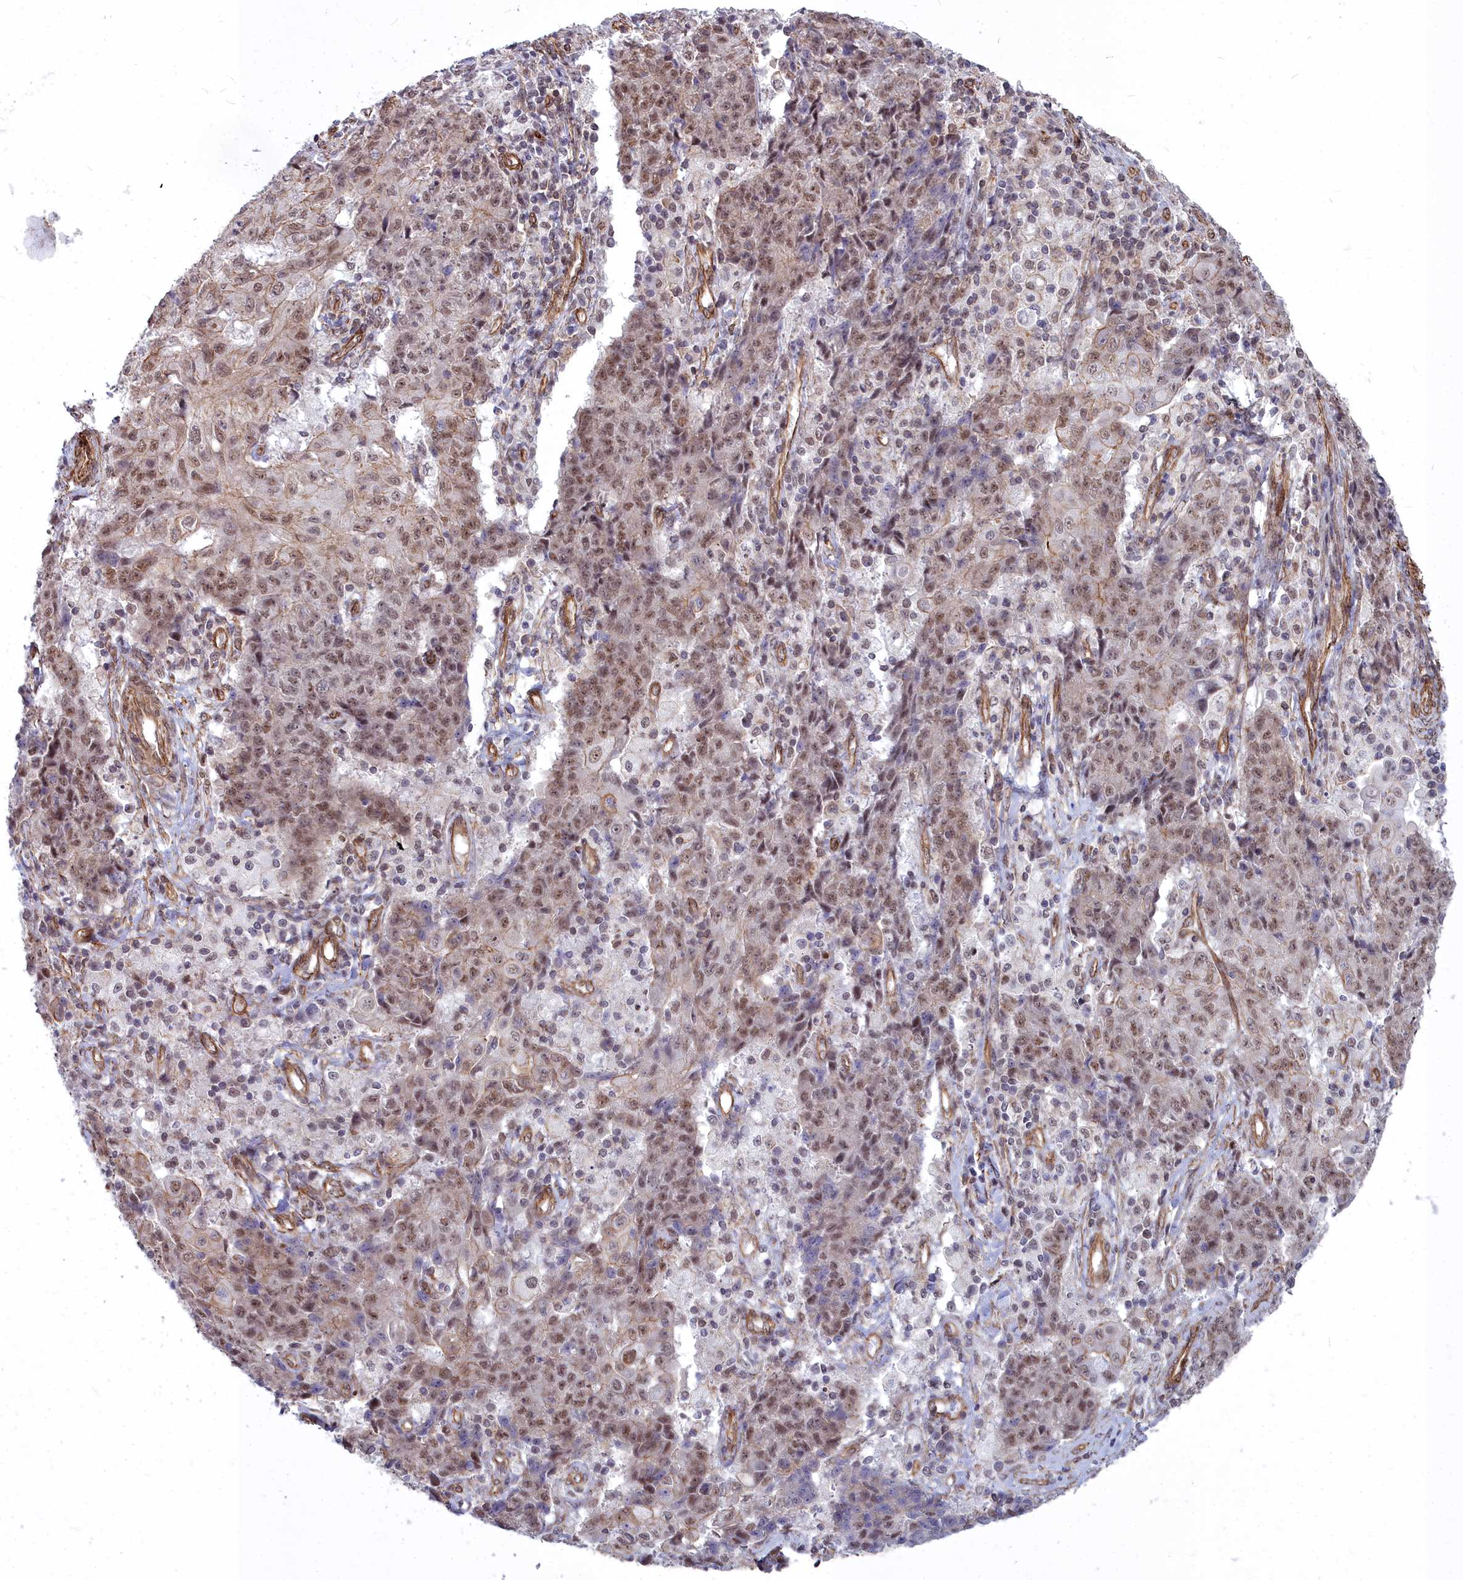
{"staining": {"intensity": "moderate", "quantity": ">75%", "location": "nuclear"}, "tissue": "ovarian cancer", "cell_type": "Tumor cells", "image_type": "cancer", "snomed": [{"axis": "morphology", "description": "Carcinoma, endometroid"}, {"axis": "topography", "description": "Ovary"}], "caption": "Ovarian cancer (endometroid carcinoma) stained for a protein shows moderate nuclear positivity in tumor cells. (brown staining indicates protein expression, while blue staining denotes nuclei).", "gene": "YJU2", "patient": {"sex": "female", "age": 42}}